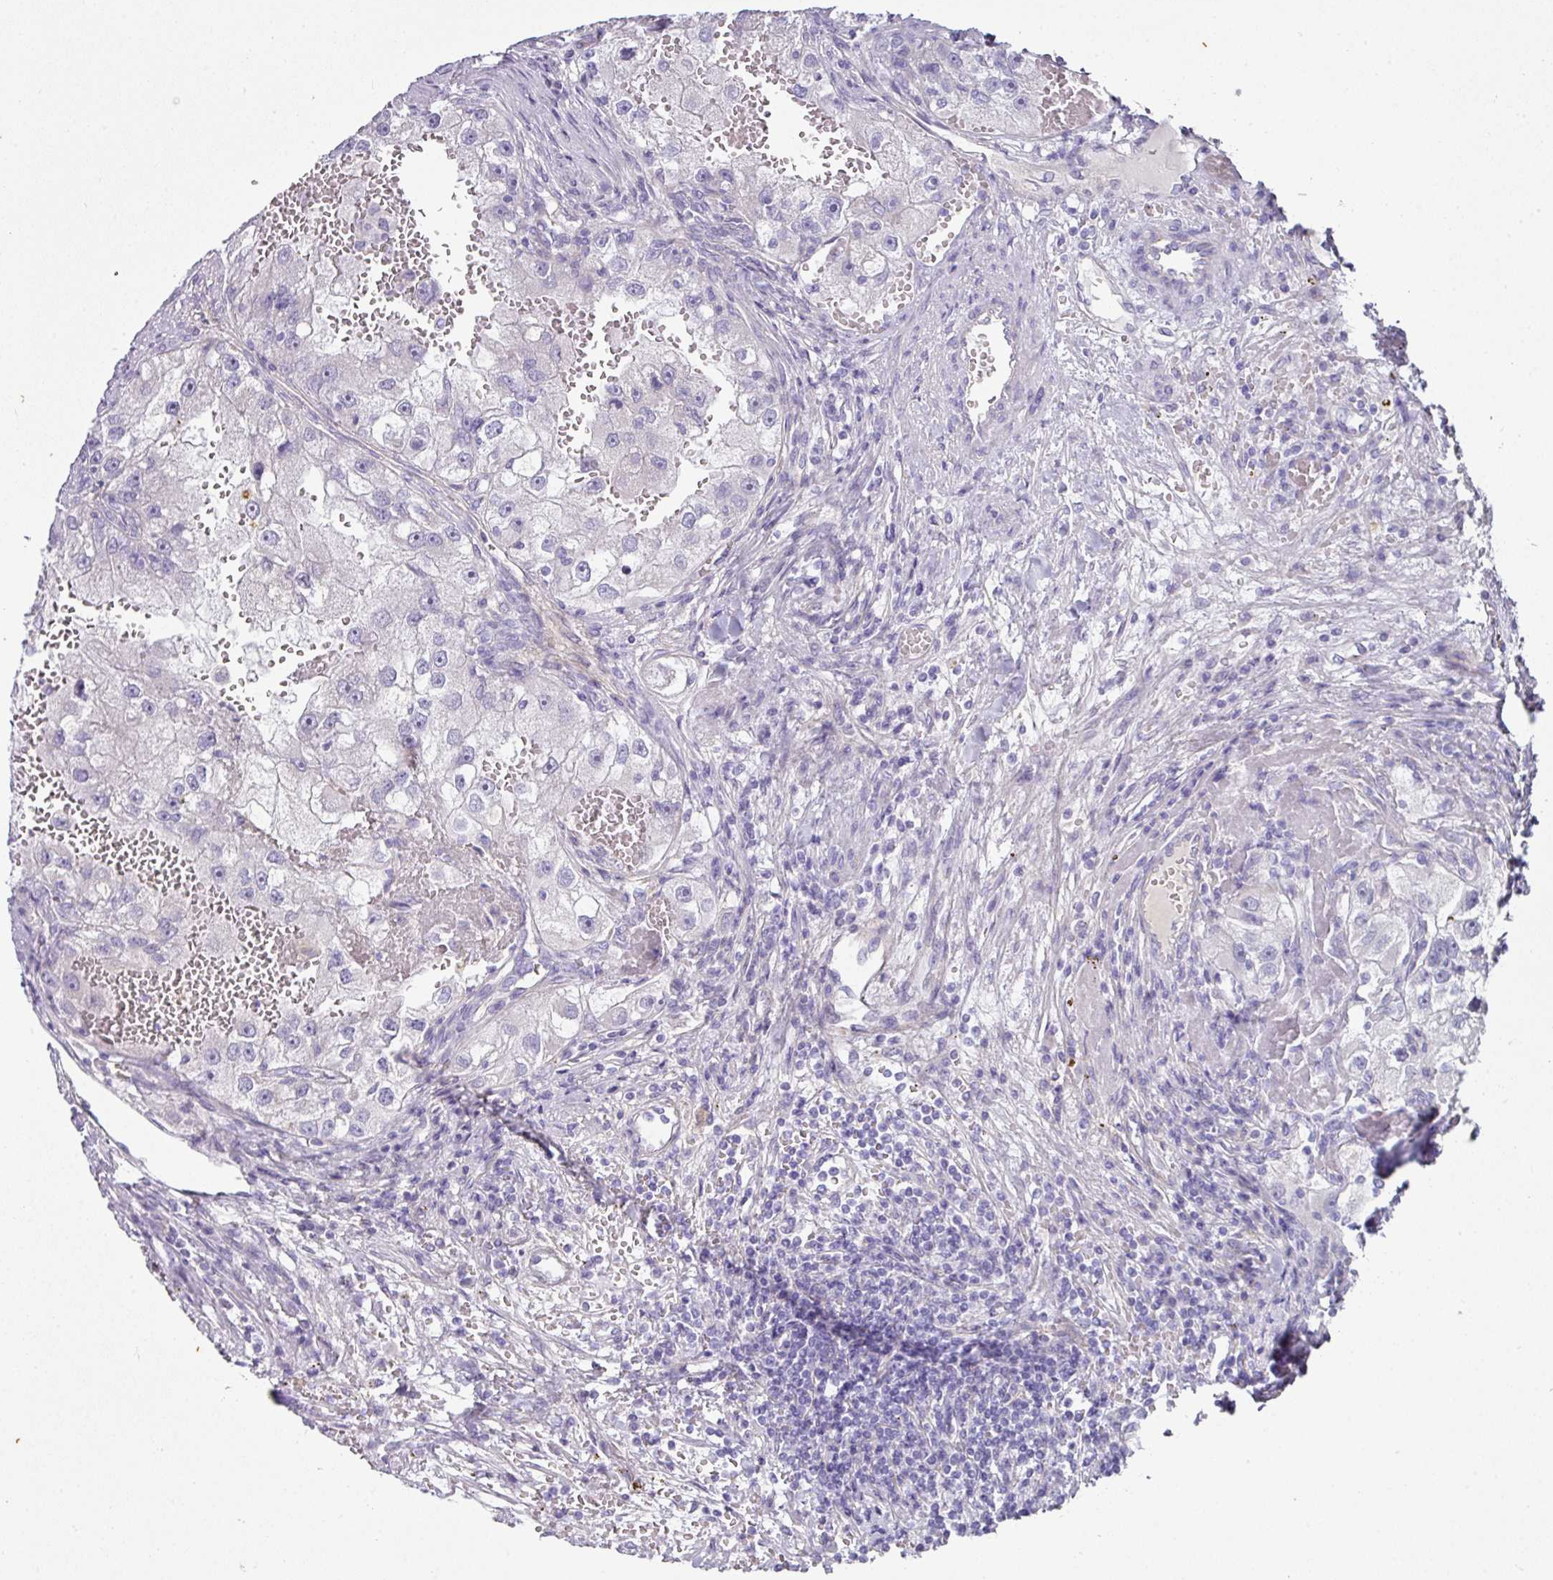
{"staining": {"intensity": "negative", "quantity": "none", "location": "none"}, "tissue": "renal cancer", "cell_type": "Tumor cells", "image_type": "cancer", "snomed": [{"axis": "morphology", "description": "Adenocarcinoma, NOS"}, {"axis": "topography", "description": "Kidney"}], "caption": "High magnification brightfield microscopy of adenocarcinoma (renal) stained with DAB (brown) and counterstained with hematoxylin (blue): tumor cells show no significant staining.", "gene": "OR52N1", "patient": {"sex": "male", "age": 63}}